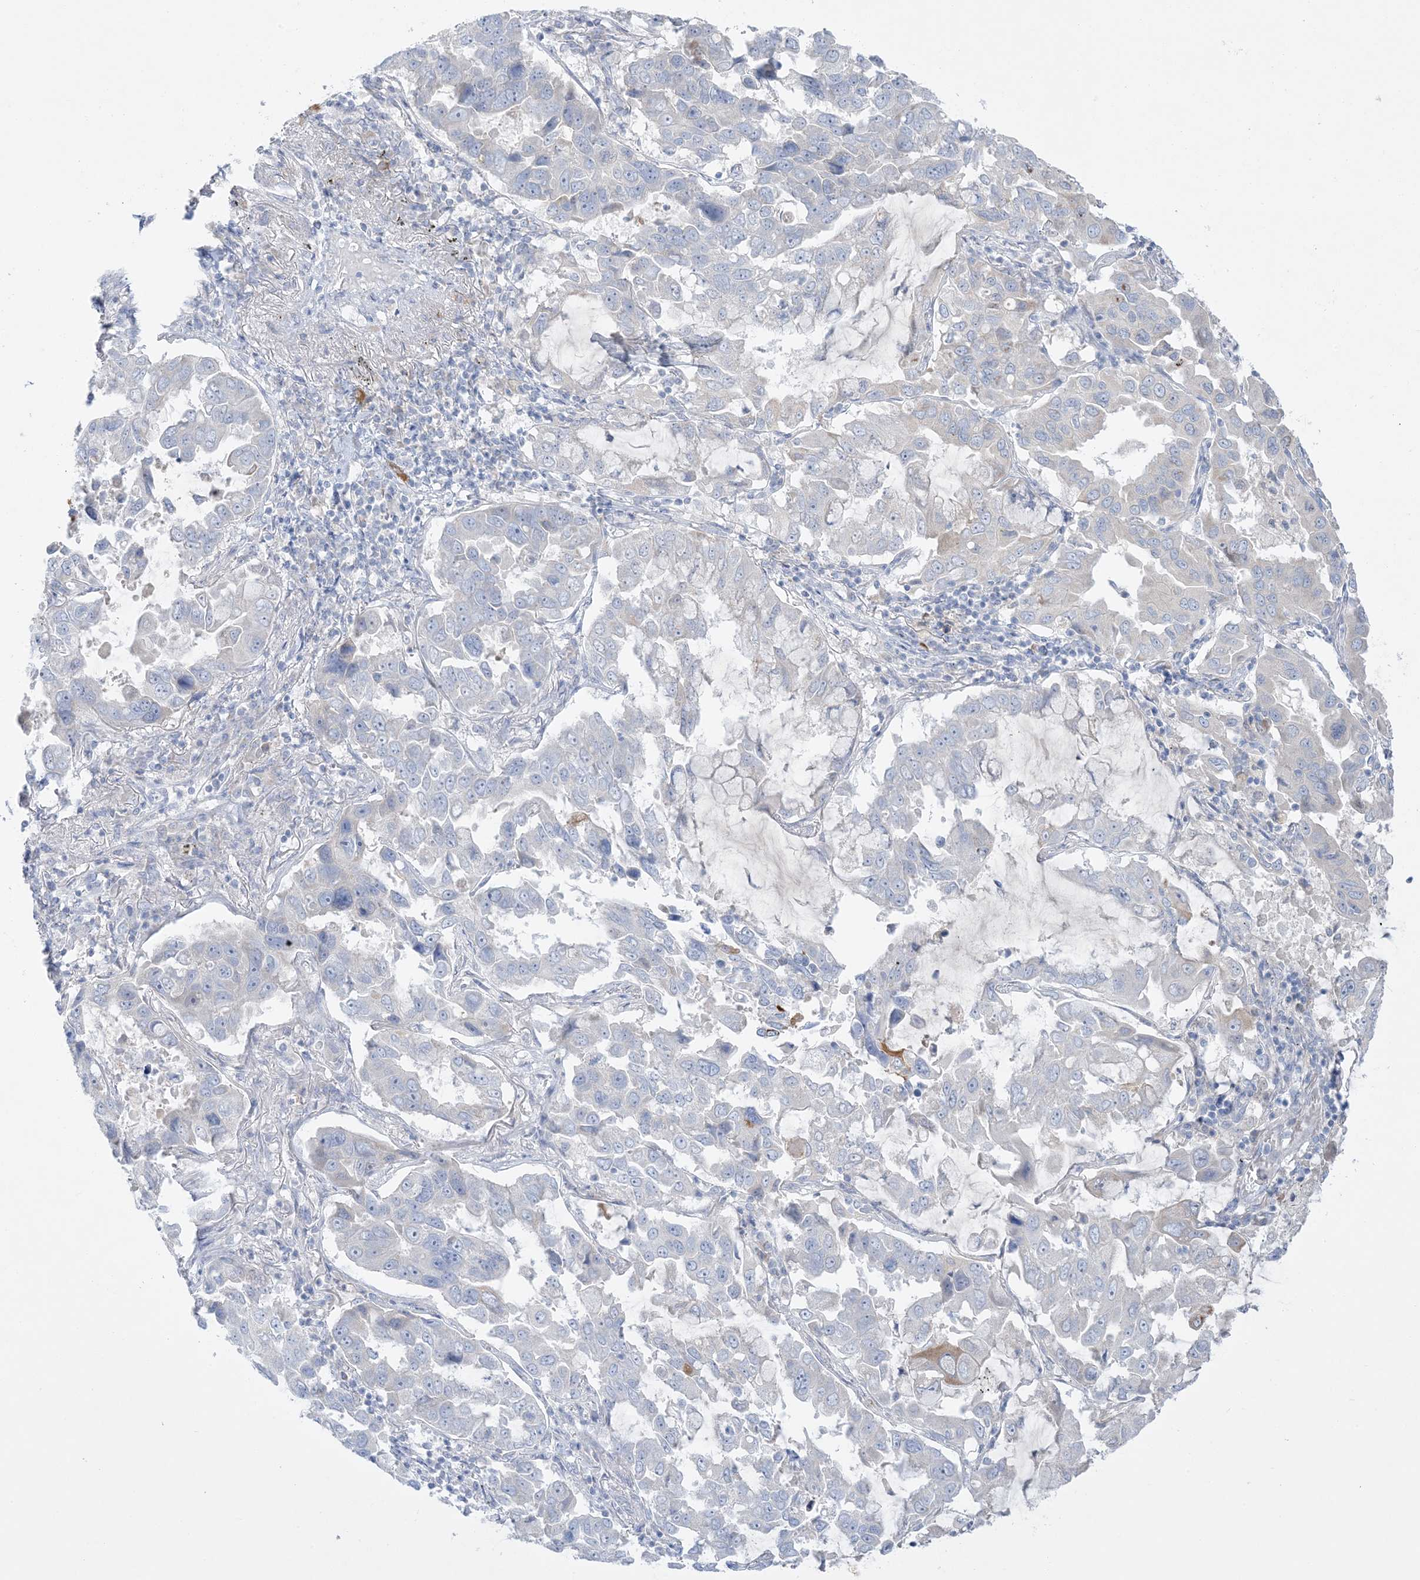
{"staining": {"intensity": "negative", "quantity": "none", "location": "none"}, "tissue": "lung cancer", "cell_type": "Tumor cells", "image_type": "cancer", "snomed": [{"axis": "morphology", "description": "Adenocarcinoma, NOS"}, {"axis": "topography", "description": "Lung"}], "caption": "Human lung cancer stained for a protein using immunohistochemistry exhibits no expression in tumor cells.", "gene": "FAM184A", "patient": {"sex": "male", "age": 64}}